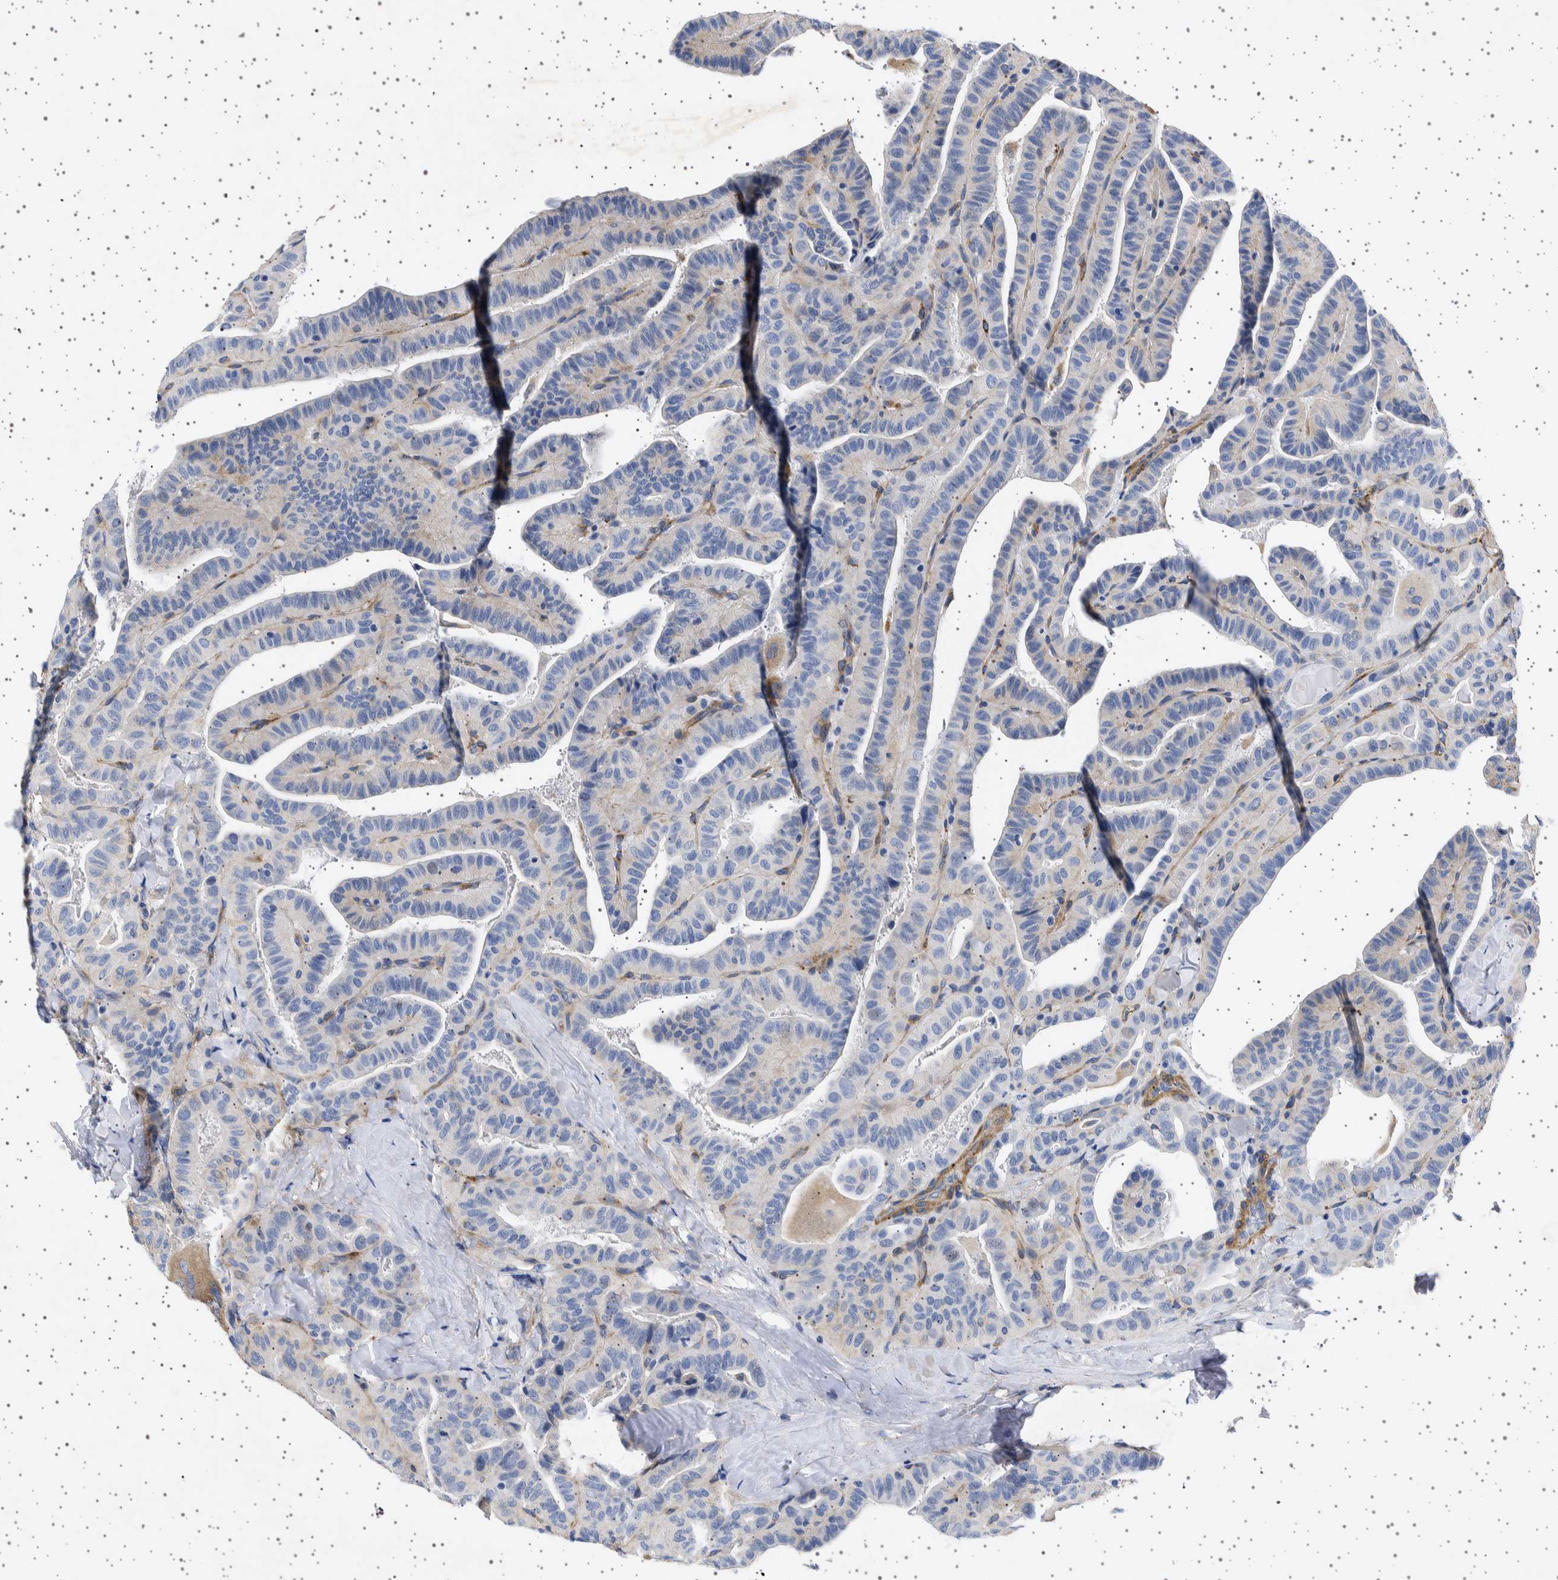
{"staining": {"intensity": "negative", "quantity": "none", "location": "none"}, "tissue": "thyroid cancer", "cell_type": "Tumor cells", "image_type": "cancer", "snomed": [{"axis": "morphology", "description": "Papillary adenocarcinoma, NOS"}, {"axis": "topography", "description": "Thyroid gland"}], "caption": "Immunohistochemistry (IHC) image of thyroid papillary adenocarcinoma stained for a protein (brown), which reveals no expression in tumor cells.", "gene": "SEPTIN4", "patient": {"sex": "male", "age": 77}}